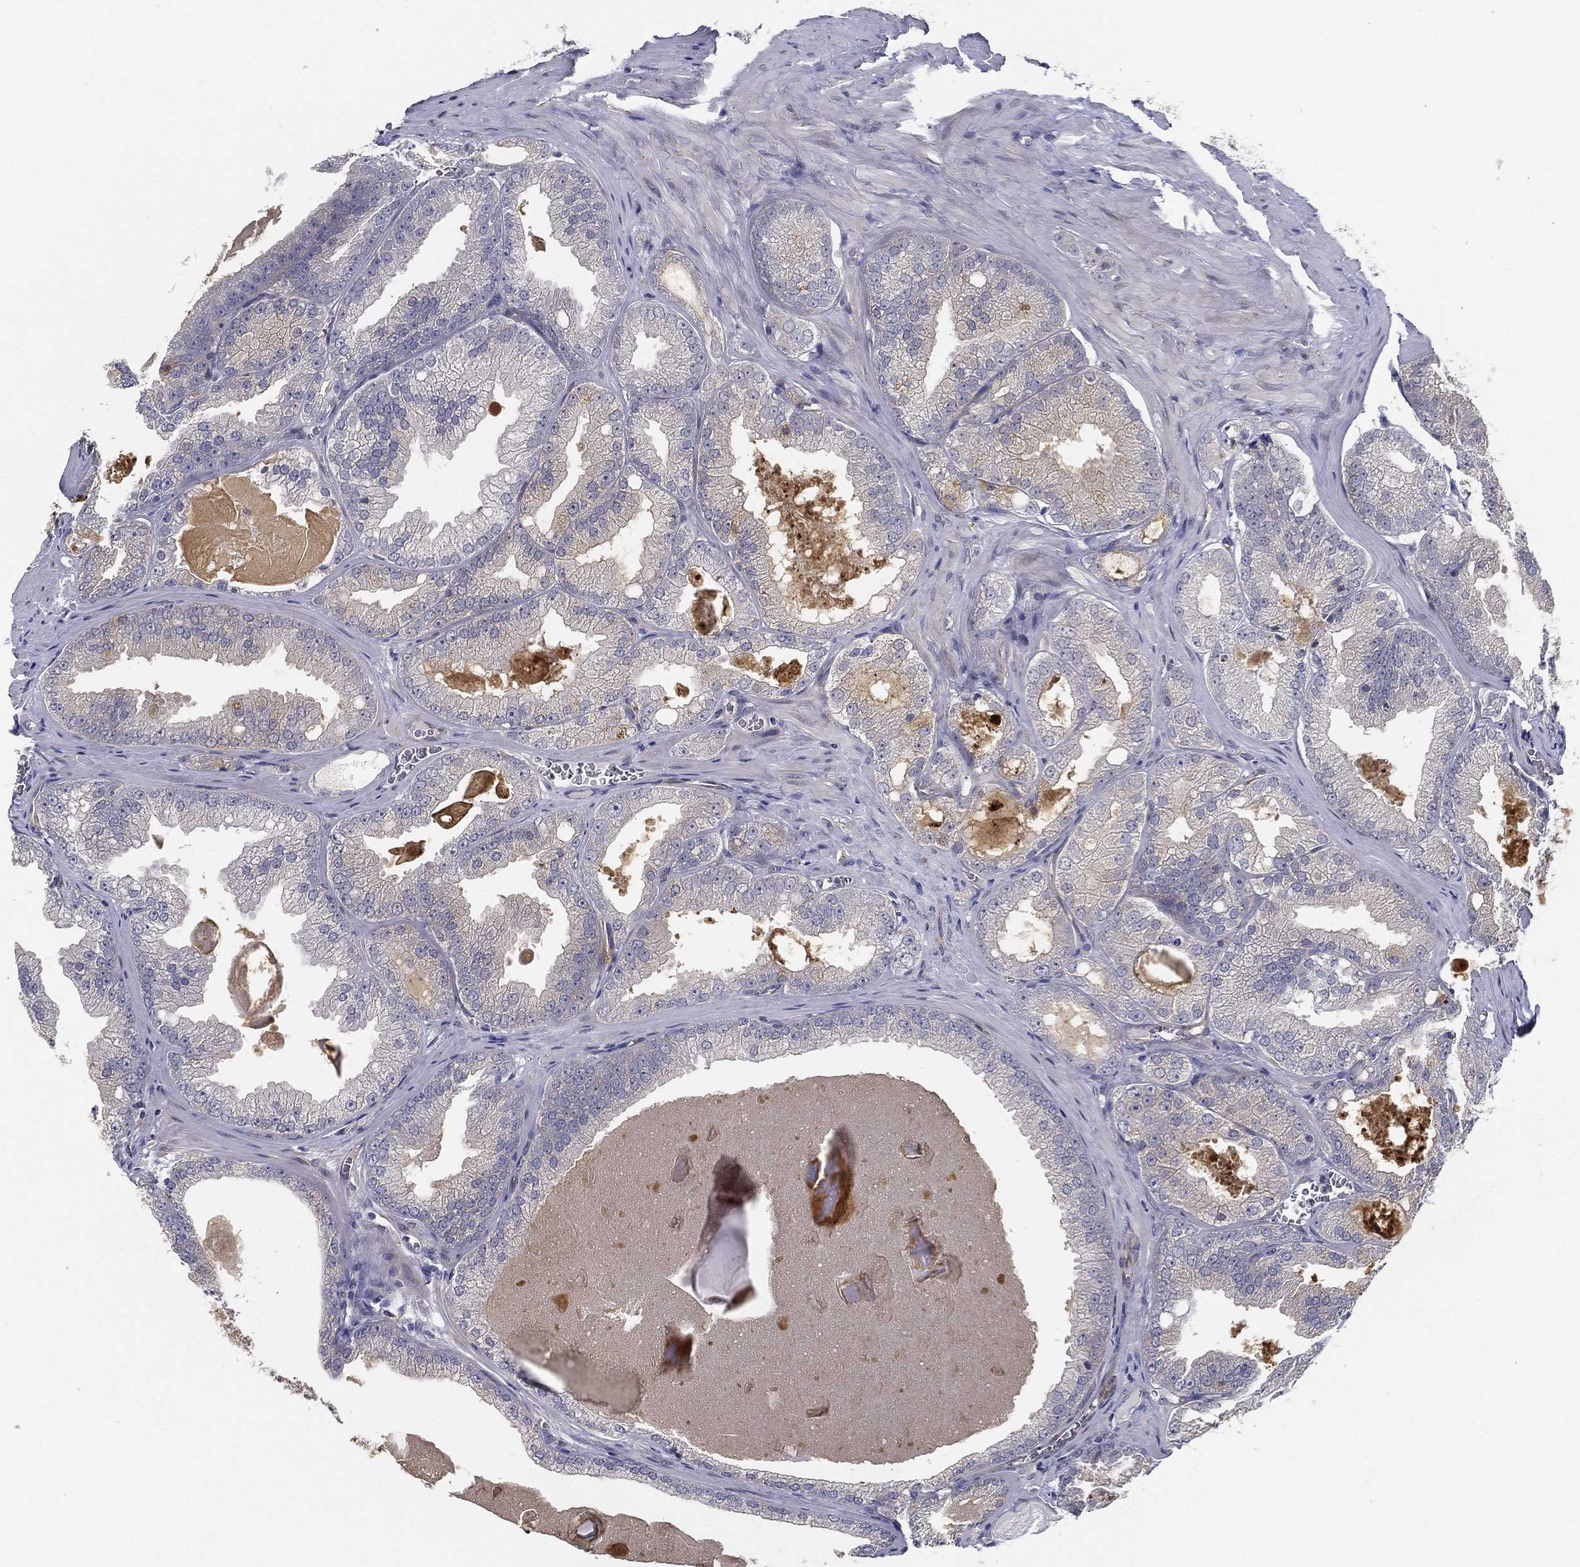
{"staining": {"intensity": "negative", "quantity": "none", "location": "none"}, "tissue": "prostate cancer", "cell_type": "Tumor cells", "image_type": "cancer", "snomed": [{"axis": "morphology", "description": "Adenocarcinoma, Low grade"}, {"axis": "topography", "description": "Prostate"}], "caption": "Immunohistochemistry image of neoplastic tissue: prostate cancer stained with DAB (3,3'-diaminobenzidine) displays no significant protein expression in tumor cells.", "gene": "LRRC56", "patient": {"sex": "male", "age": 72}}